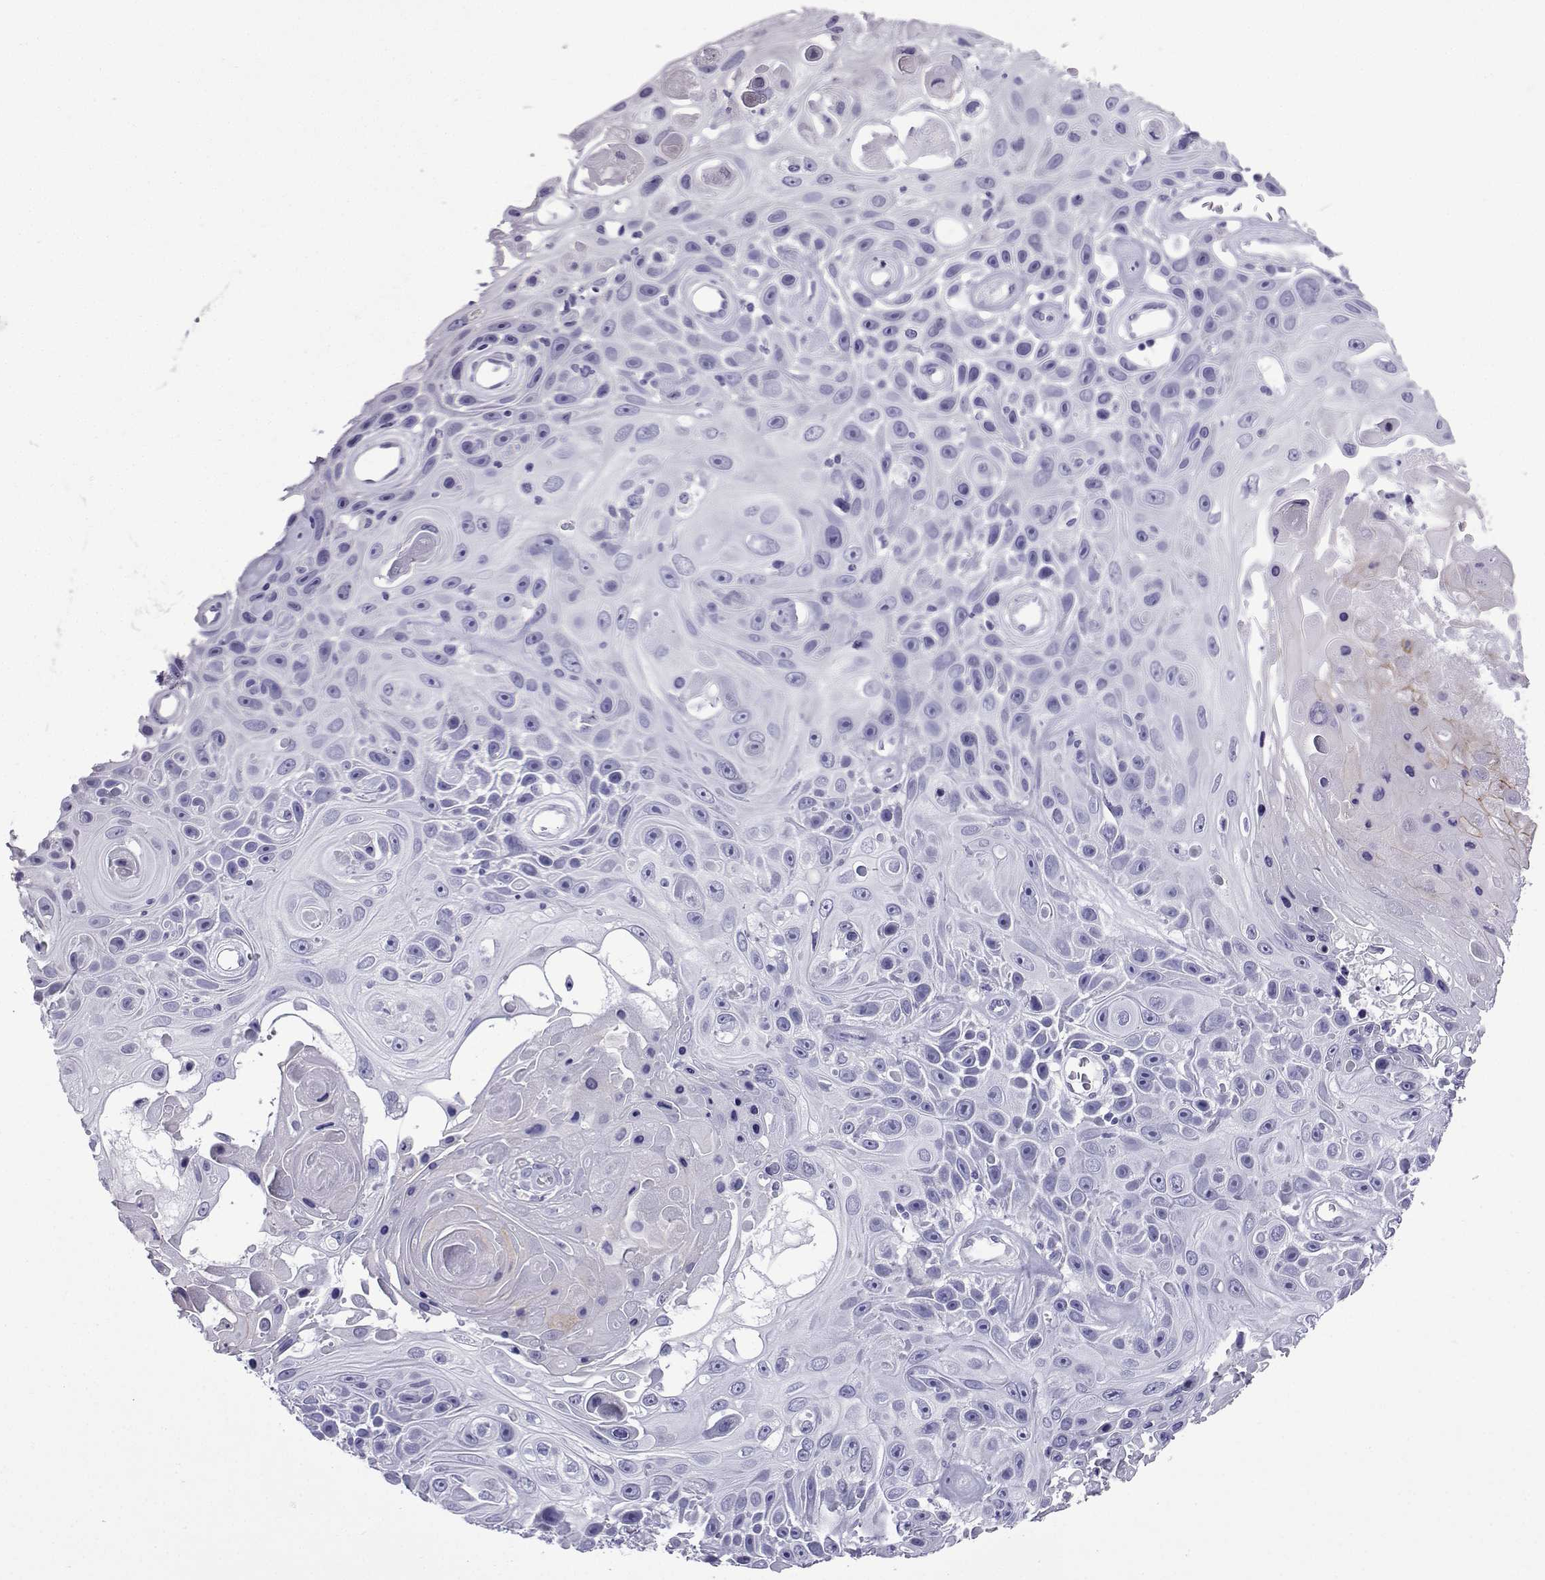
{"staining": {"intensity": "negative", "quantity": "none", "location": "none"}, "tissue": "skin cancer", "cell_type": "Tumor cells", "image_type": "cancer", "snomed": [{"axis": "morphology", "description": "Squamous cell carcinoma, NOS"}, {"axis": "topography", "description": "Skin"}], "caption": "DAB (3,3'-diaminobenzidine) immunohistochemical staining of squamous cell carcinoma (skin) exhibits no significant positivity in tumor cells.", "gene": "KCNF1", "patient": {"sex": "male", "age": 82}}